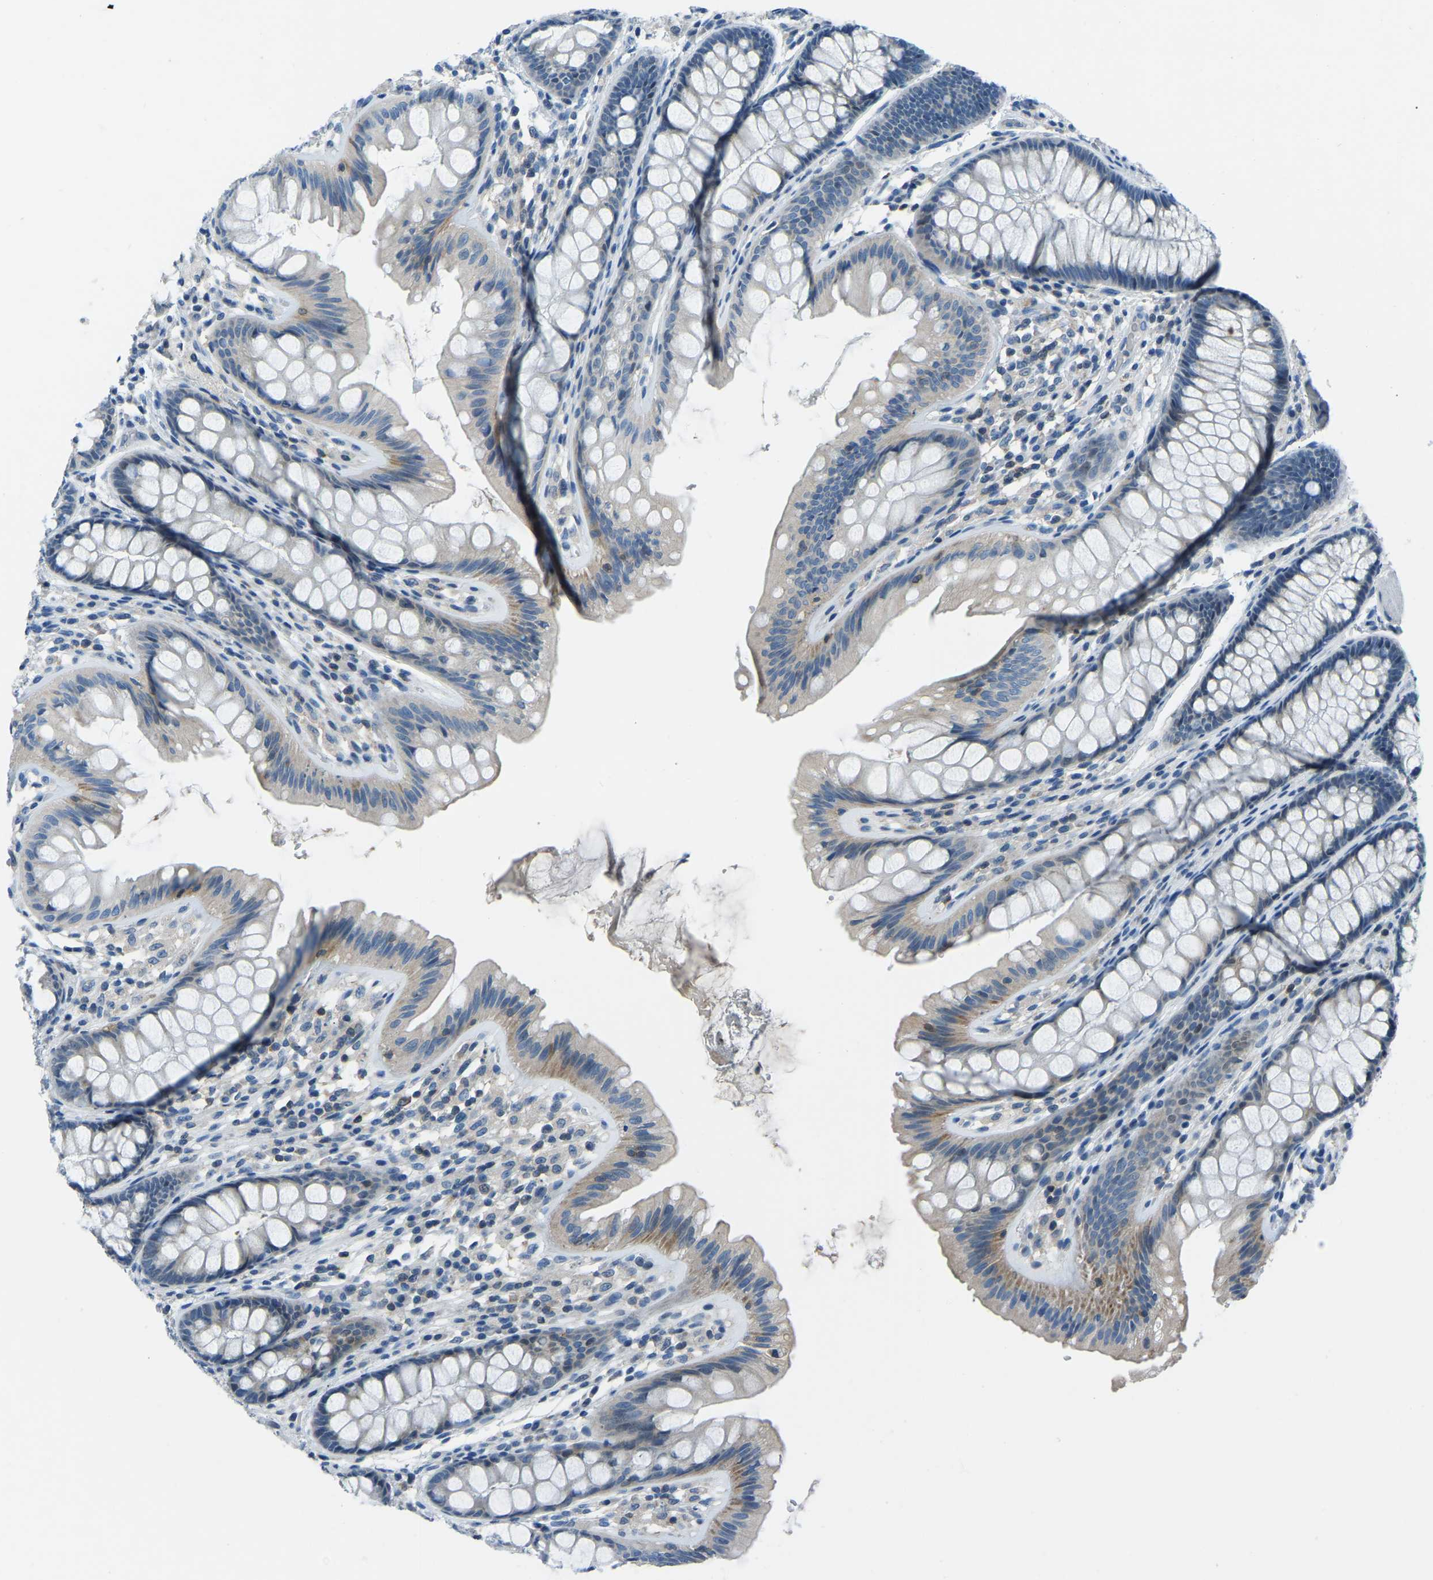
{"staining": {"intensity": "negative", "quantity": "none", "location": "none"}, "tissue": "colon", "cell_type": "Endothelial cells", "image_type": "normal", "snomed": [{"axis": "morphology", "description": "Normal tissue, NOS"}, {"axis": "topography", "description": "Colon"}], "caption": "This is a micrograph of IHC staining of benign colon, which shows no expression in endothelial cells.", "gene": "XIRP1", "patient": {"sex": "female", "age": 56}}